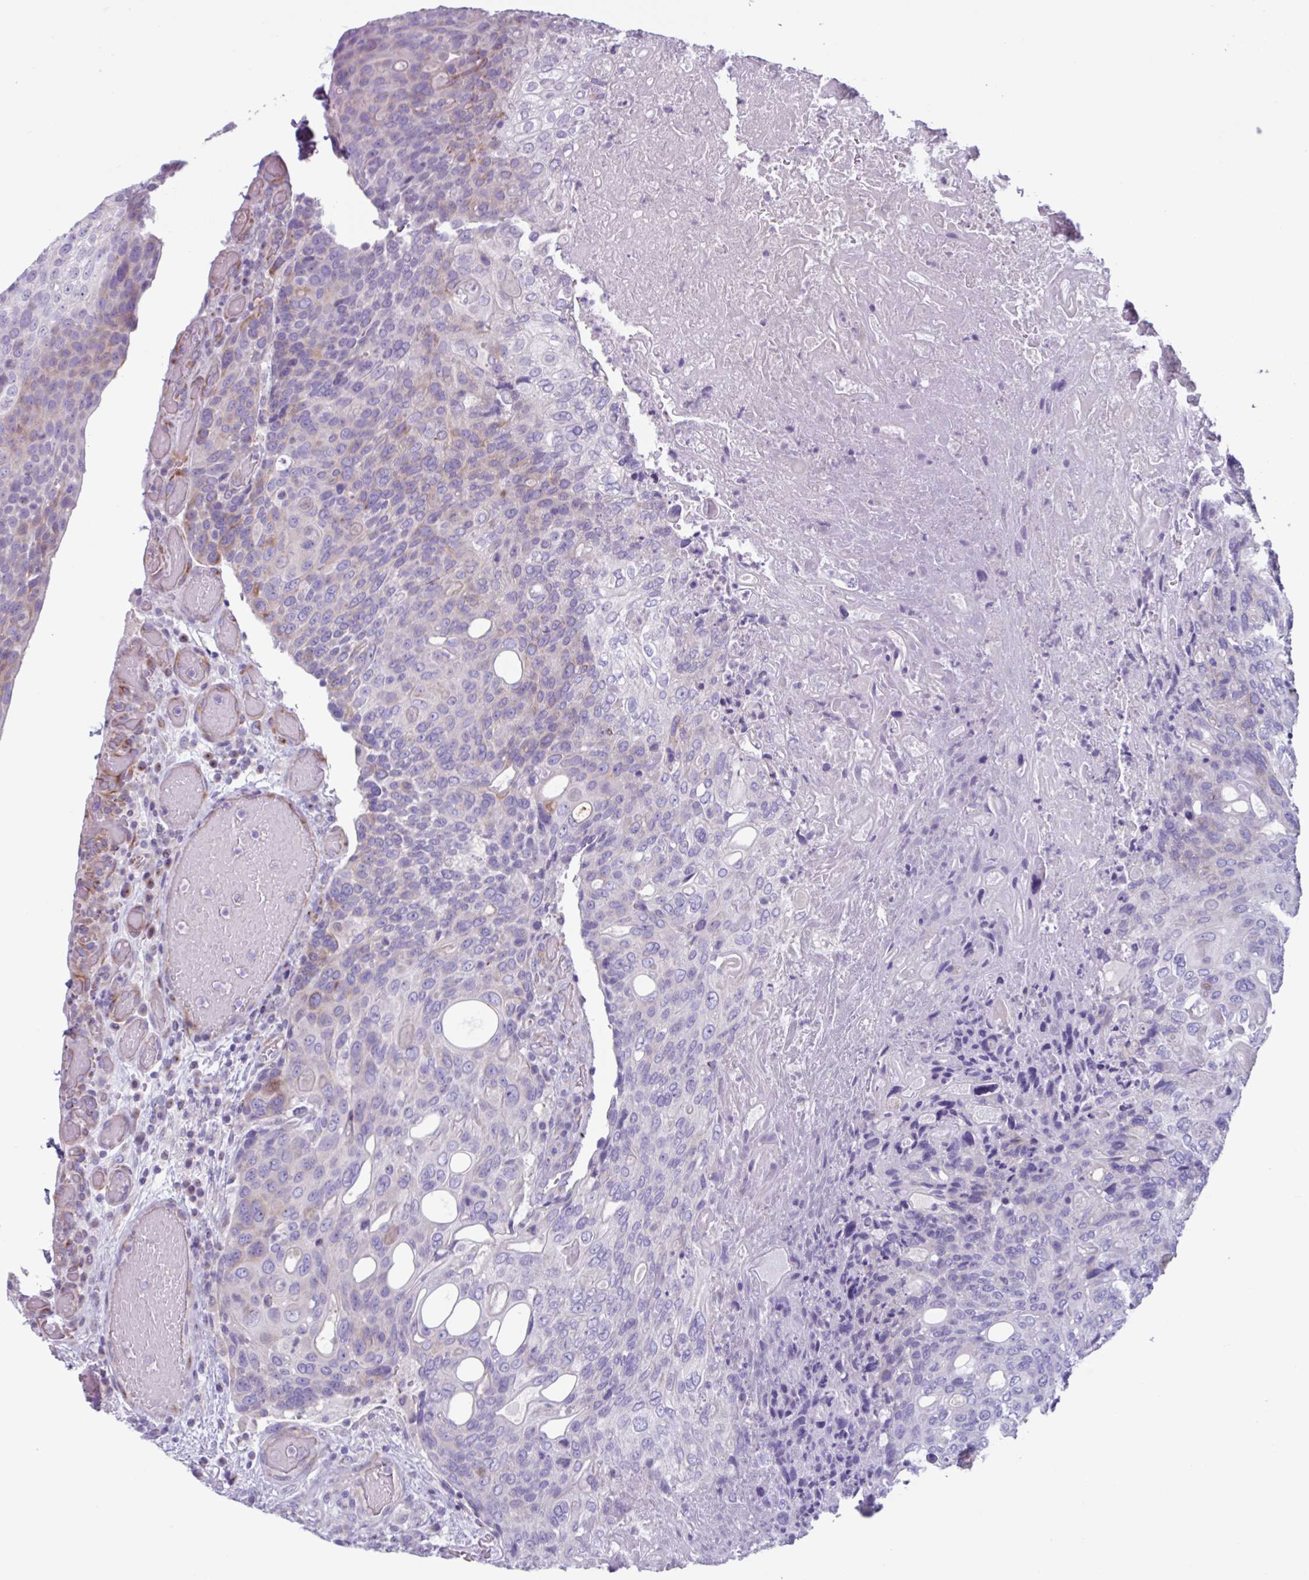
{"staining": {"intensity": "moderate", "quantity": "<25%", "location": "cytoplasmic/membranous"}, "tissue": "urothelial cancer", "cell_type": "Tumor cells", "image_type": "cancer", "snomed": [{"axis": "morphology", "description": "Urothelial carcinoma, High grade"}, {"axis": "topography", "description": "Urinary bladder"}], "caption": "Urothelial cancer was stained to show a protein in brown. There is low levels of moderate cytoplasmic/membranous staining in approximately <25% of tumor cells. The staining was performed using DAB, with brown indicating positive protein expression. Nuclei are stained blue with hematoxylin.", "gene": "ADGRE1", "patient": {"sex": "female", "age": 70}}